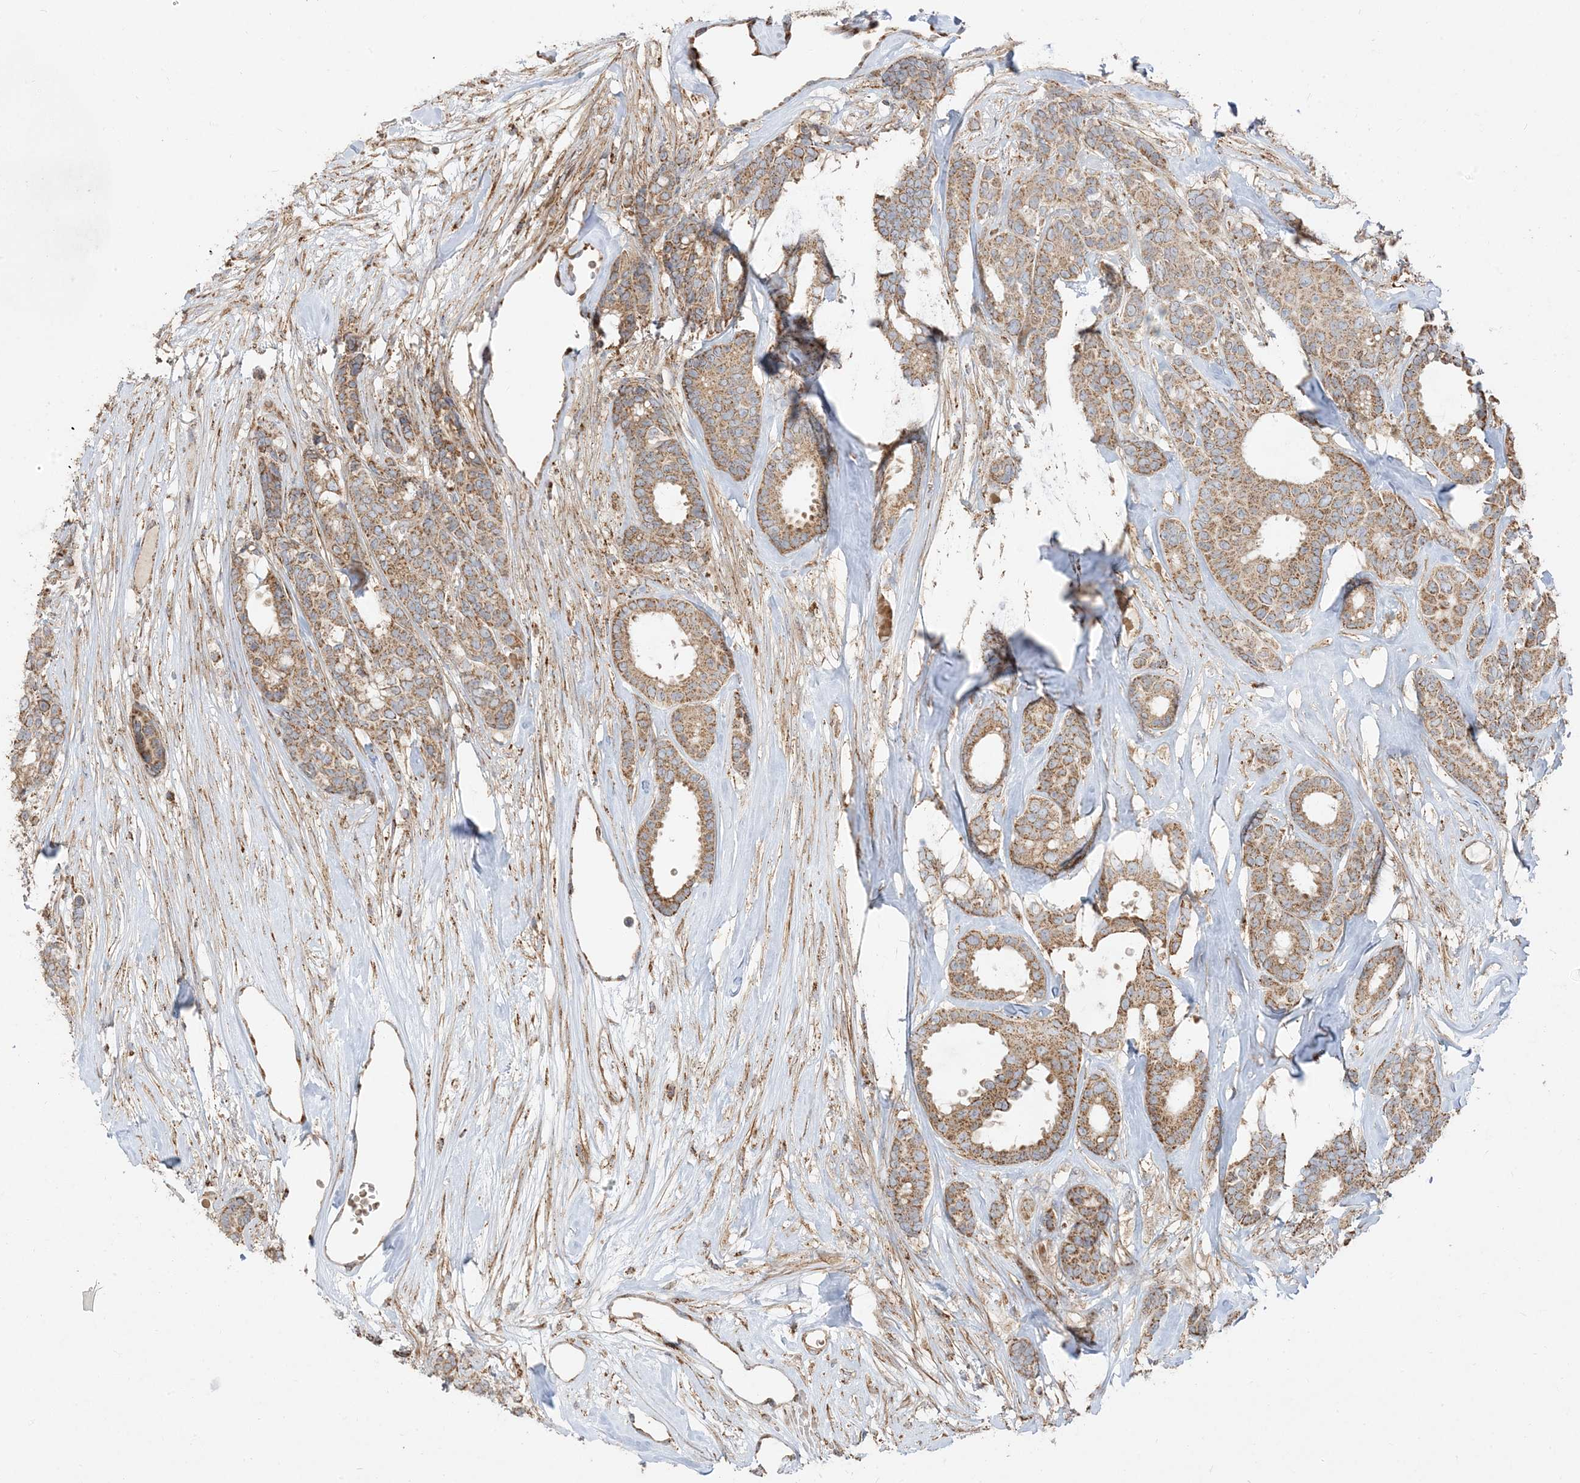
{"staining": {"intensity": "moderate", "quantity": ">75%", "location": "cytoplasmic/membranous"}, "tissue": "breast cancer", "cell_type": "Tumor cells", "image_type": "cancer", "snomed": [{"axis": "morphology", "description": "Duct carcinoma"}, {"axis": "topography", "description": "Breast"}], "caption": "DAB (3,3'-diaminobenzidine) immunohistochemical staining of breast cancer shows moderate cytoplasmic/membranous protein expression in approximately >75% of tumor cells.", "gene": "AARS2", "patient": {"sex": "female", "age": 87}}